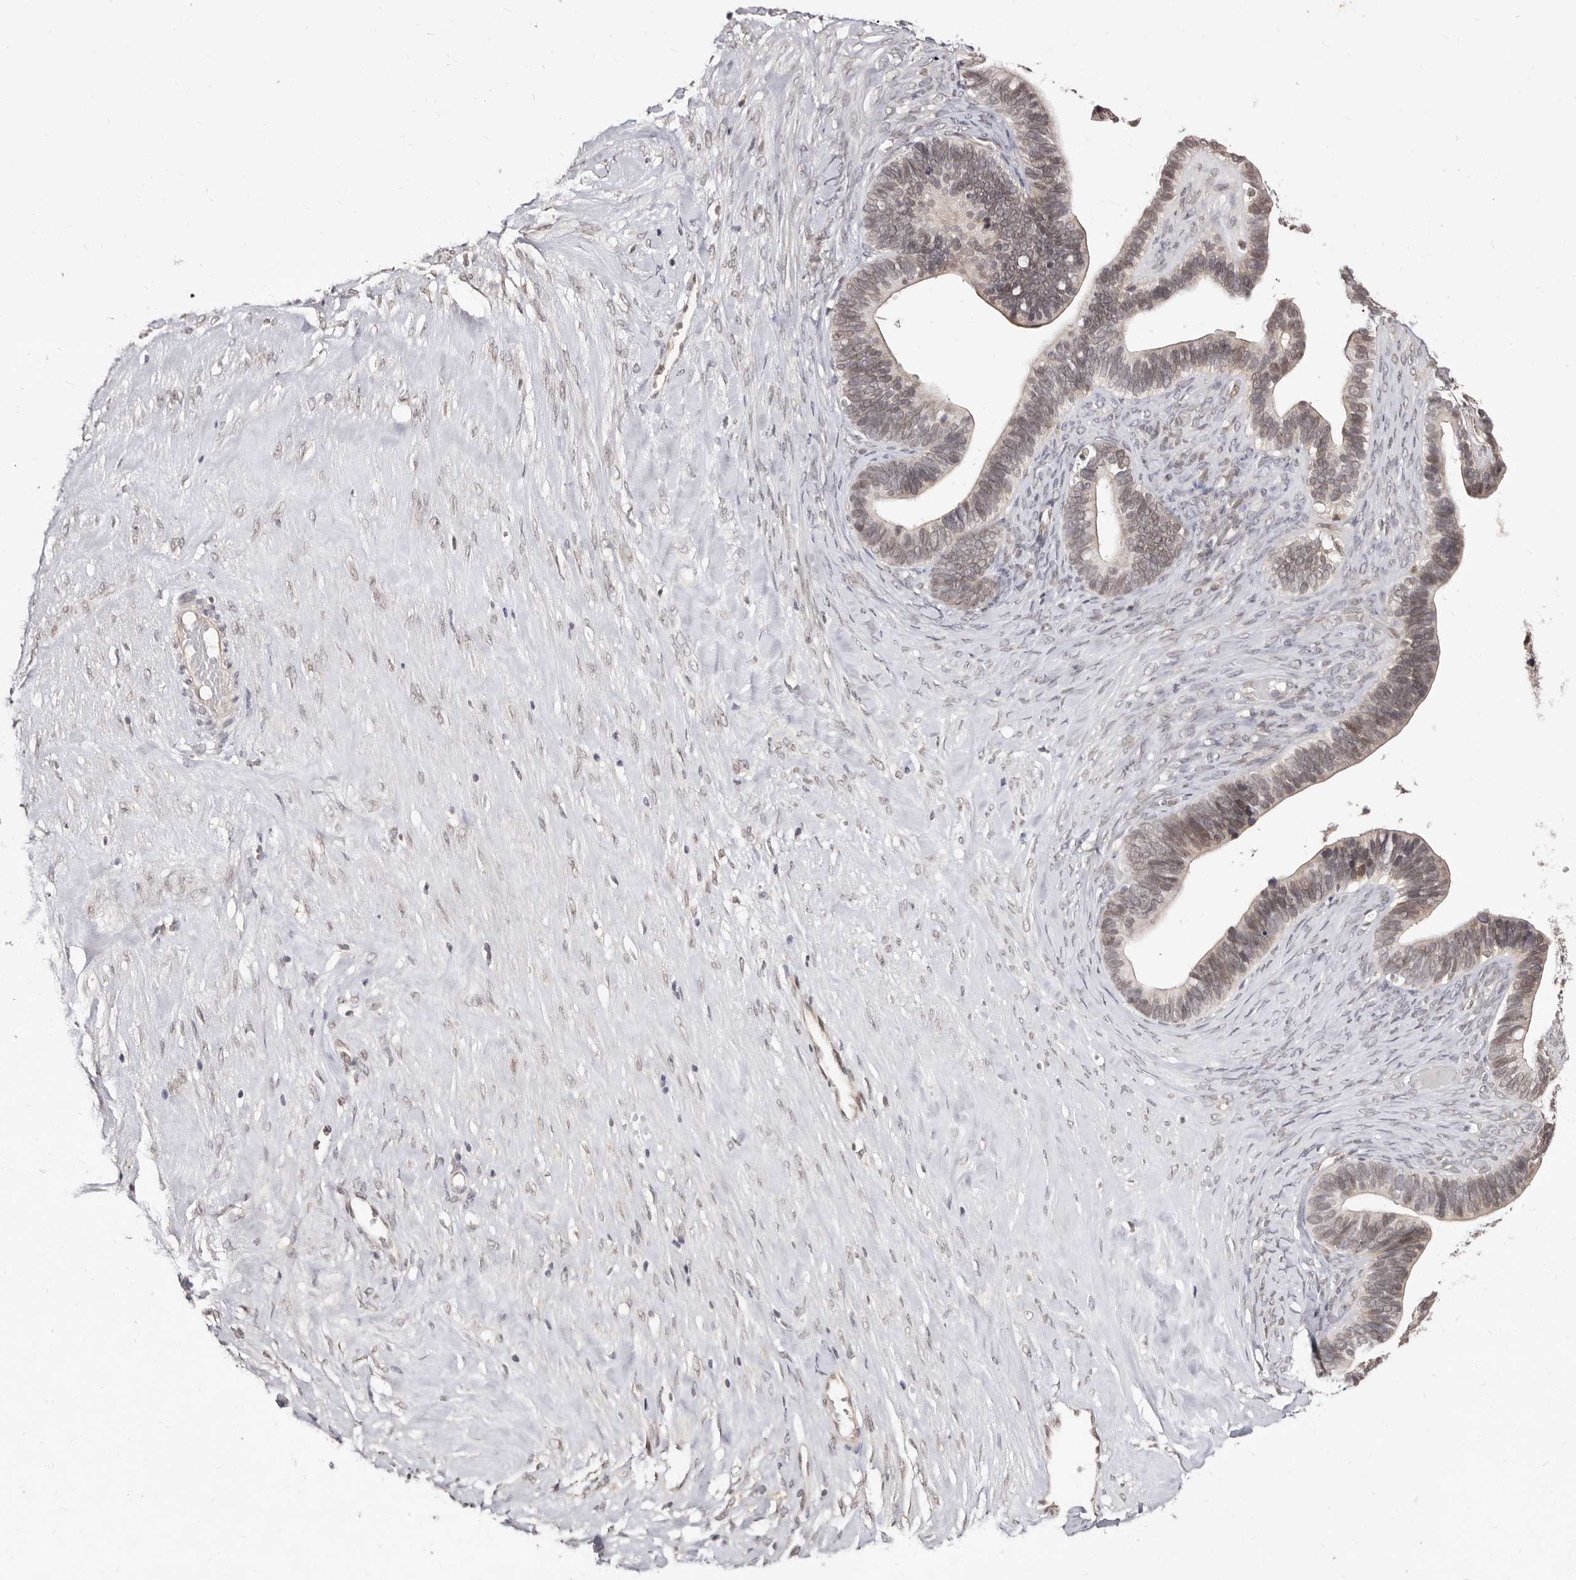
{"staining": {"intensity": "weak", "quantity": "25%-75%", "location": "nuclear"}, "tissue": "ovarian cancer", "cell_type": "Tumor cells", "image_type": "cancer", "snomed": [{"axis": "morphology", "description": "Cystadenocarcinoma, serous, NOS"}, {"axis": "topography", "description": "Ovary"}], "caption": "Ovarian cancer stained for a protein (brown) exhibits weak nuclear positive expression in approximately 25%-75% of tumor cells.", "gene": "LCORL", "patient": {"sex": "female", "age": 56}}